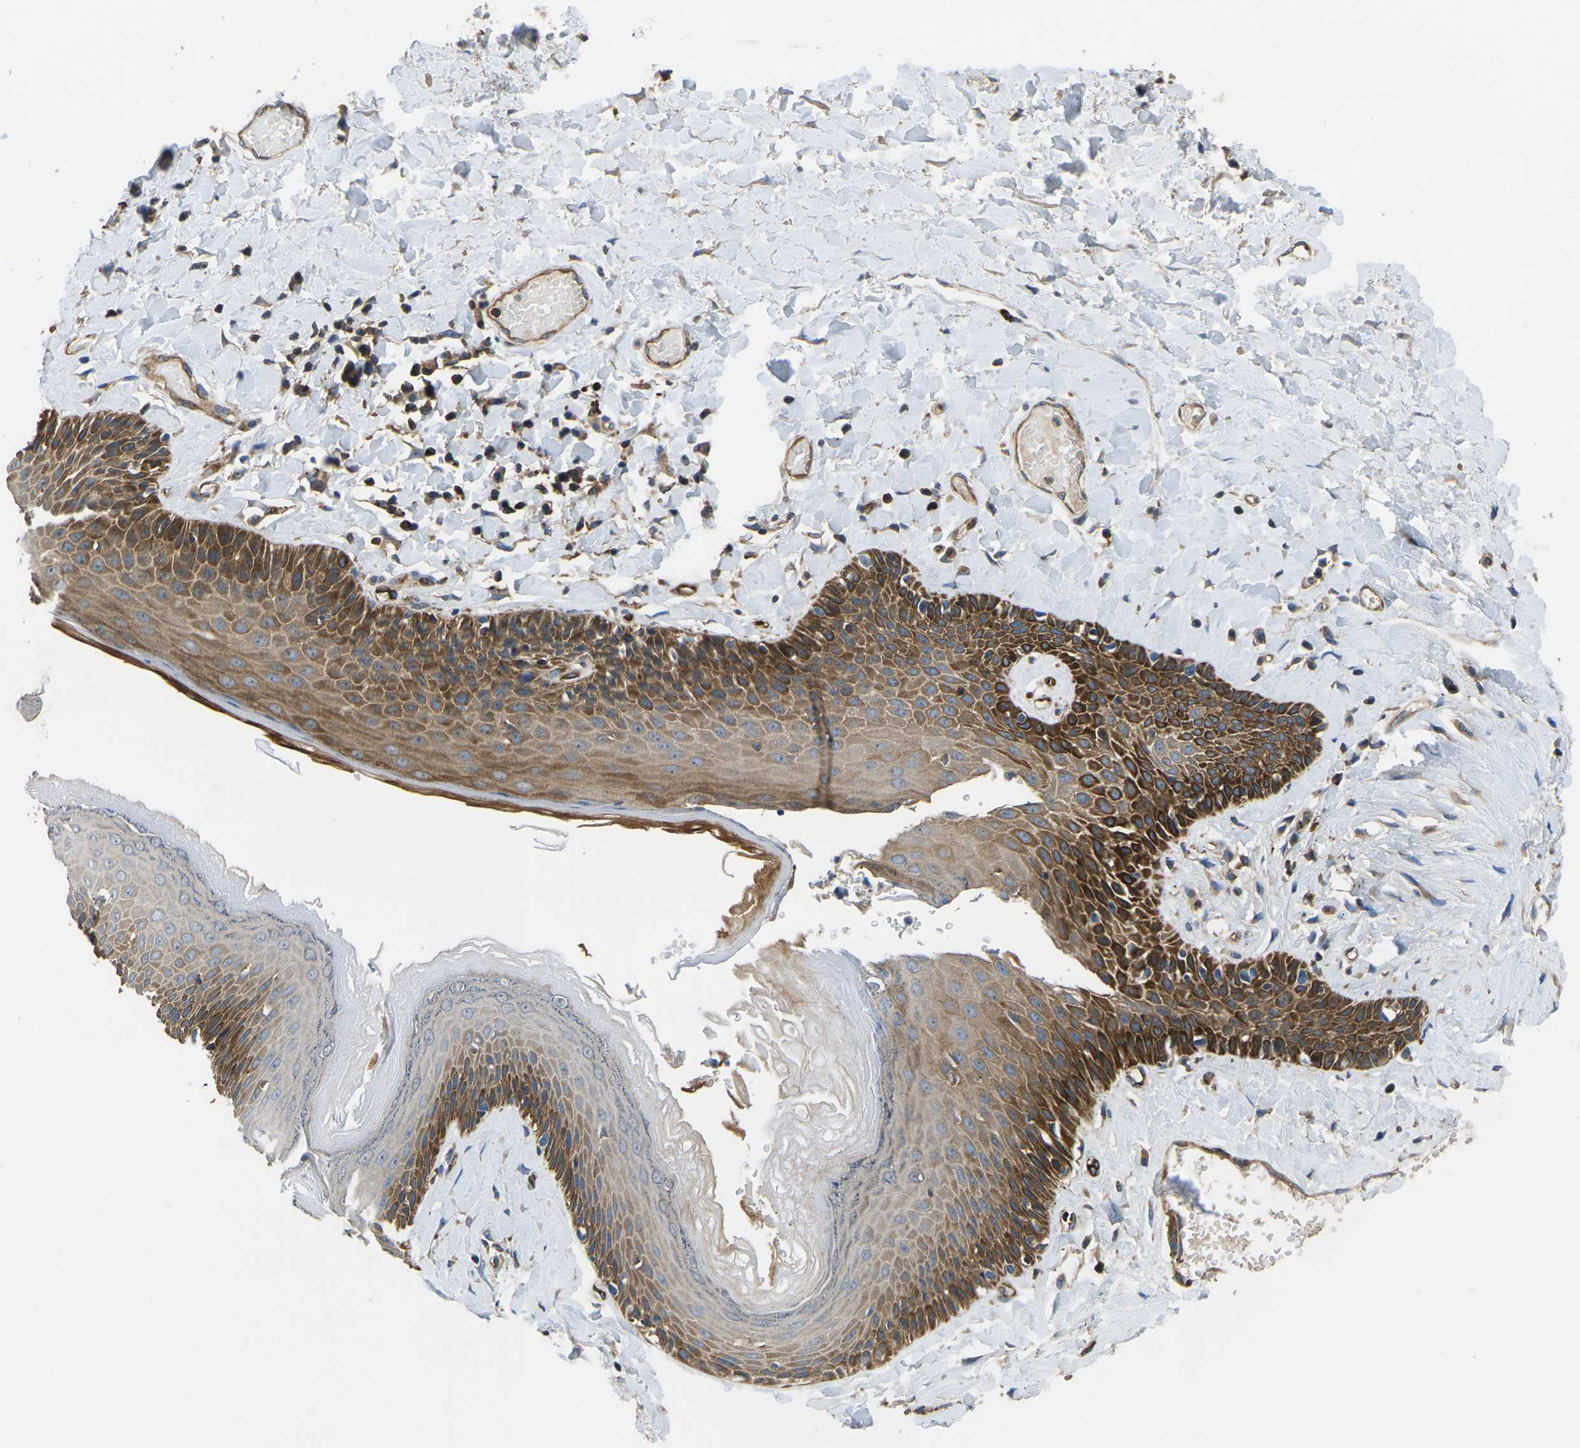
{"staining": {"intensity": "strong", "quantity": "25%-75%", "location": "cytoplasmic/membranous"}, "tissue": "skin", "cell_type": "Epidermal cells", "image_type": "normal", "snomed": [{"axis": "morphology", "description": "Normal tissue, NOS"}, {"axis": "topography", "description": "Anal"}], "caption": "A high amount of strong cytoplasmic/membranous positivity is seen in approximately 25%-75% of epidermal cells in normal skin.", "gene": "KCNJ15", "patient": {"sex": "male", "age": 69}}